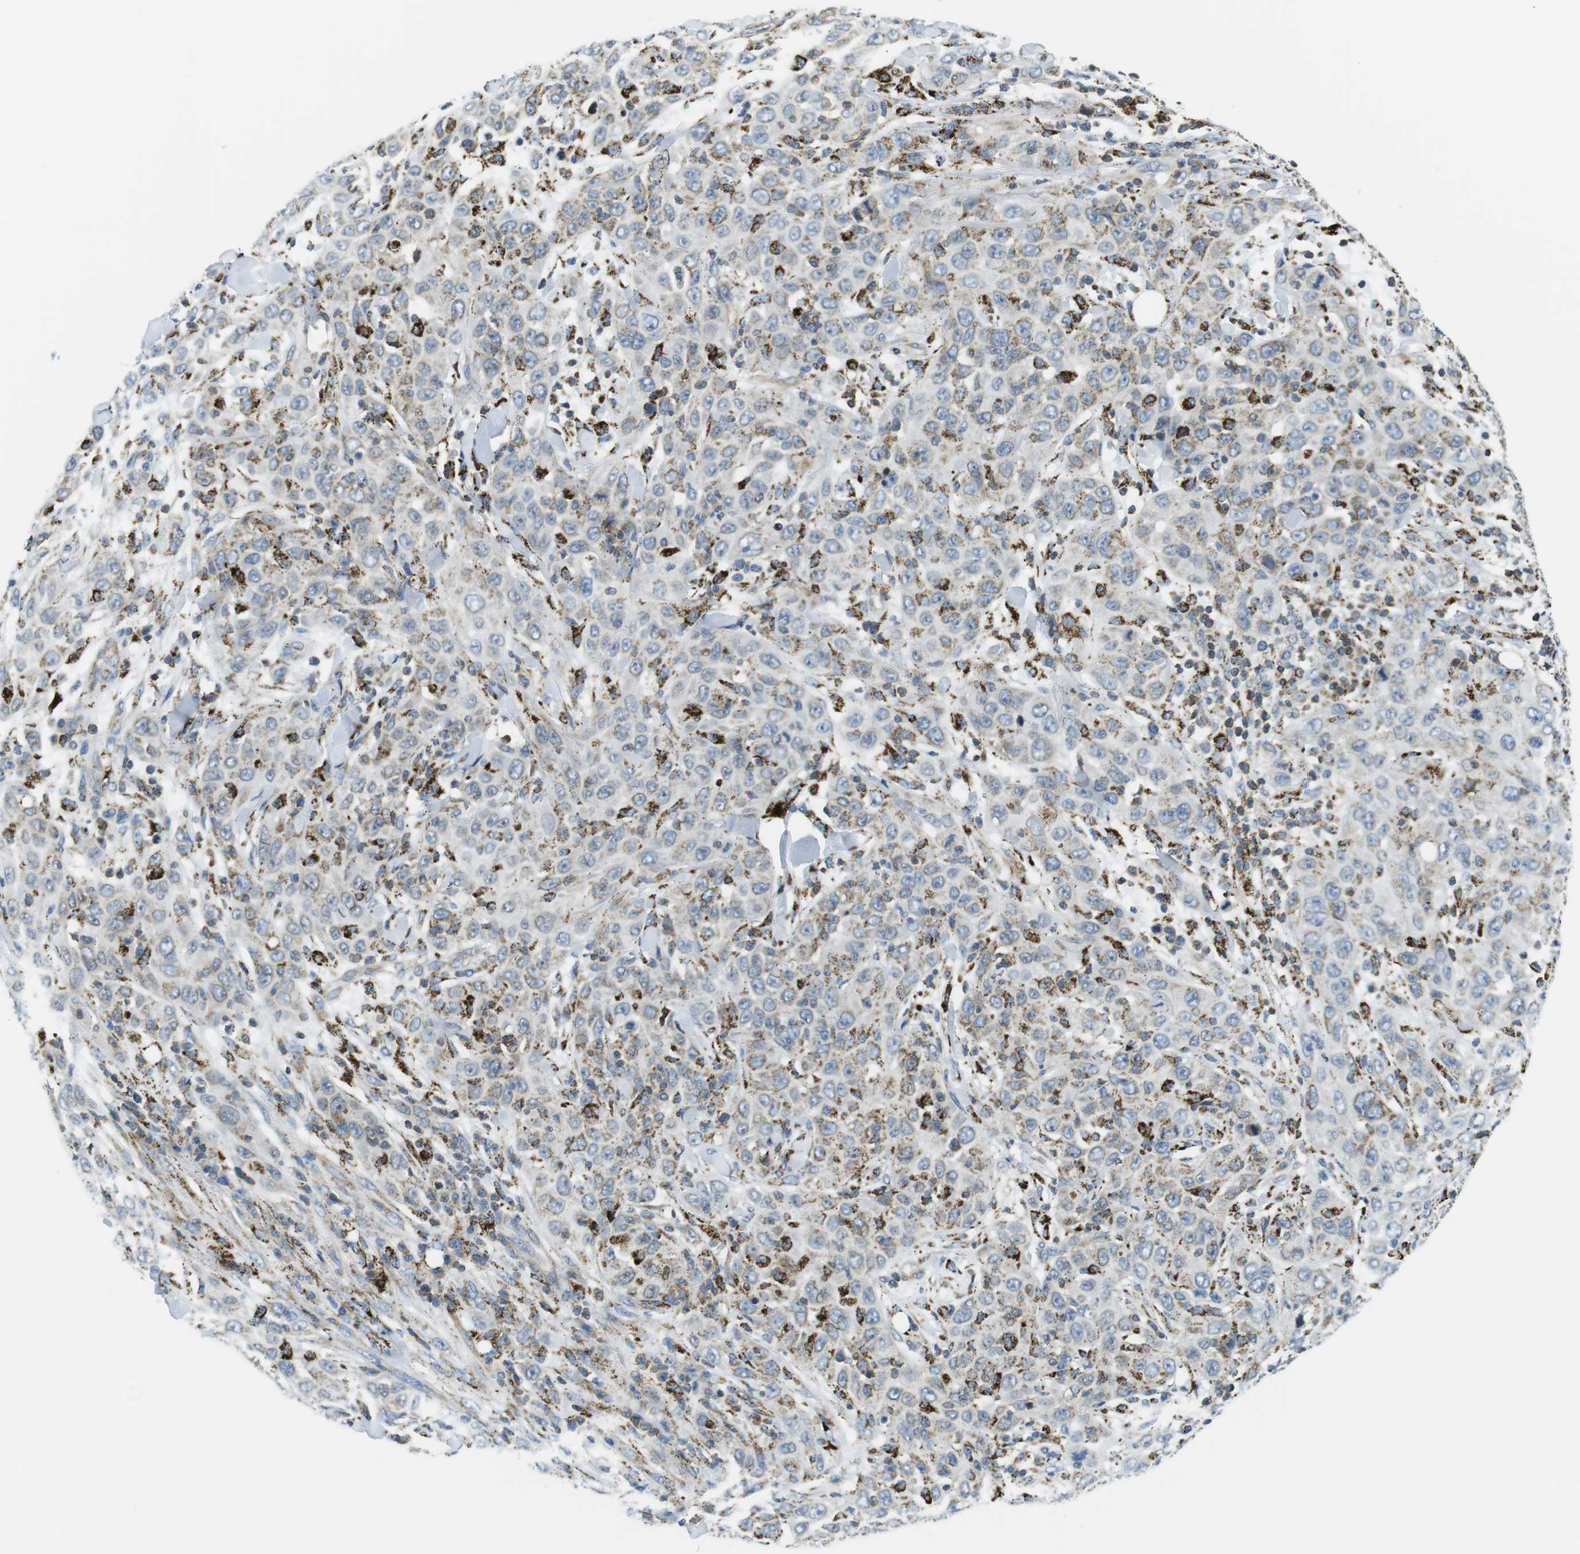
{"staining": {"intensity": "negative", "quantity": "none", "location": "none"}, "tissue": "skin cancer", "cell_type": "Tumor cells", "image_type": "cancer", "snomed": [{"axis": "morphology", "description": "Squamous cell carcinoma, NOS"}, {"axis": "topography", "description": "Skin"}], "caption": "Protein analysis of skin cancer (squamous cell carcinoma) displays no significant staining in tumor cells.", "gene": "KCNE3", "patient": {"sex": "female", "age": 88}}